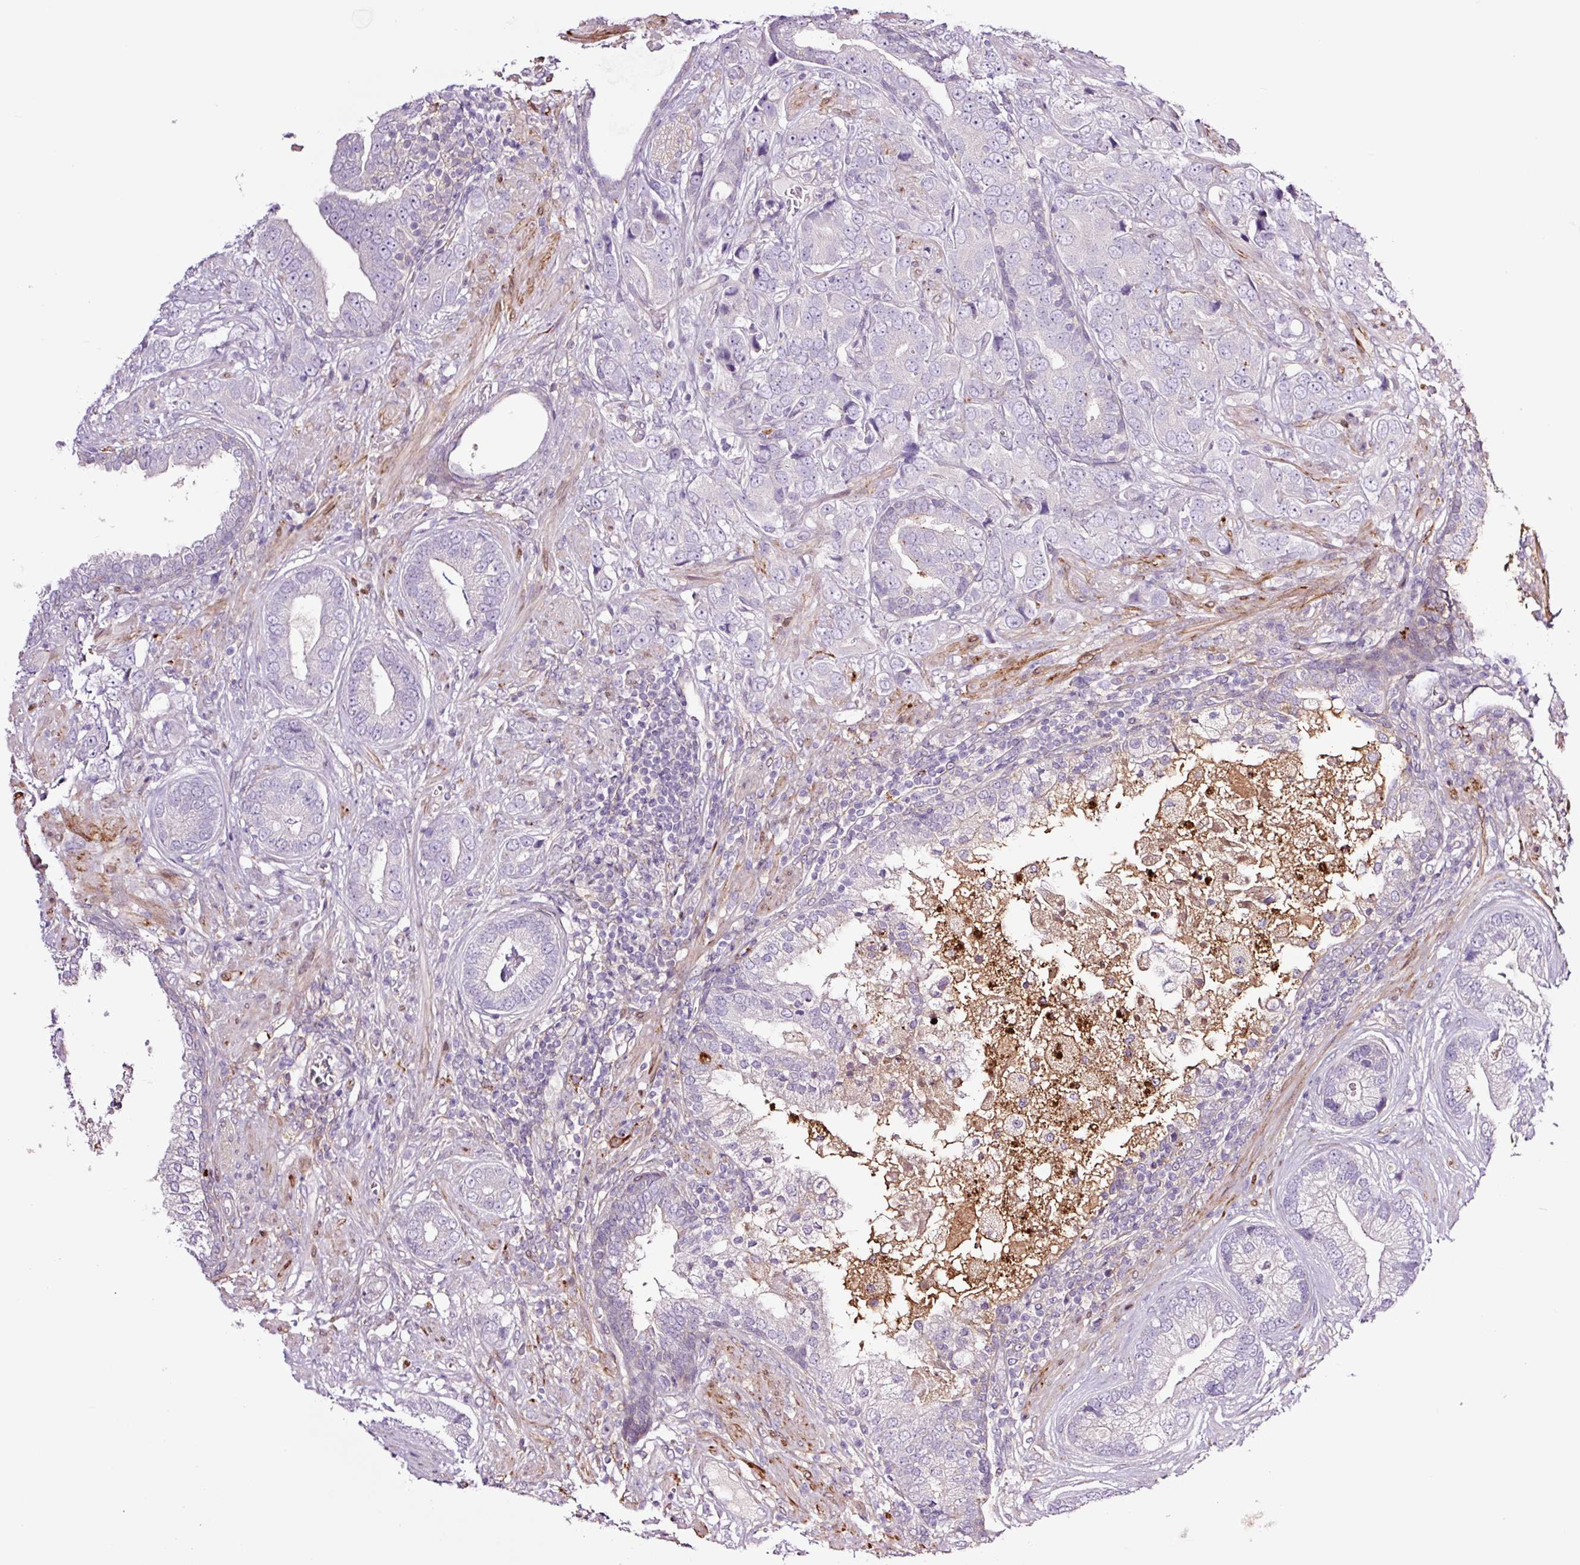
{"staining": {"intensity": "negative", "quantity": "none", "location": "none"}, "tissue": "prostate cancer", "cell_type": "Tumor cells", "image_type": "cancer", "snomed": [{"axis": "morphology", "description": "Adenocarcinoma, High grade"}, {"axis": "topography", "description": "Prostate"}], "caption": "Tumor cells show no significant positivity in adenocarcinoma (high-grade) (prostate). The staining was performed using DAB (3,3'-diaminobenzidine) to visualize the protein expression in brown, while the nuclei were stained in blue with hematoxylin (Magnification: 20x).", "gene": "SH2D6", "patient": {"sex": "male", "age": 55}}